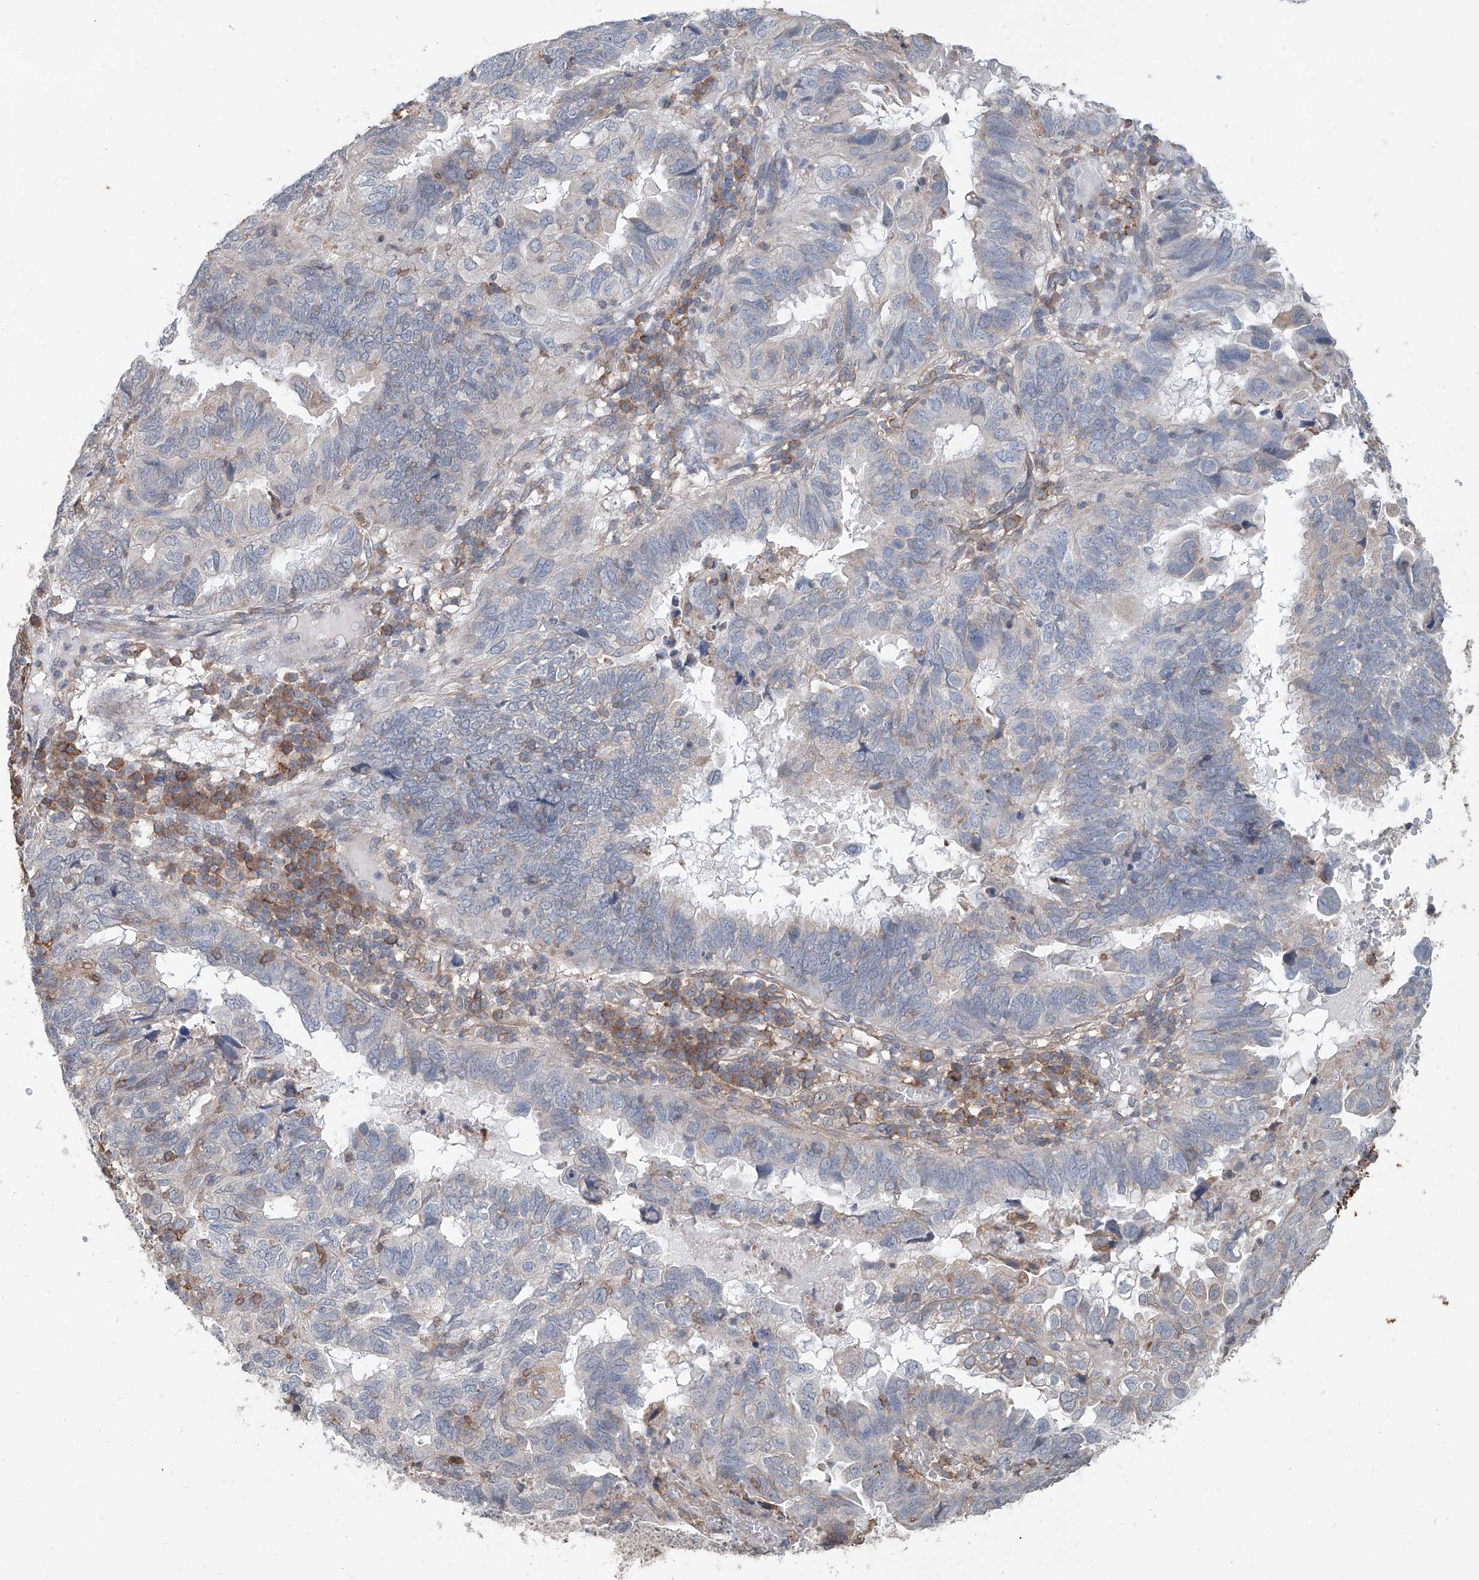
{"staining": {"intensity": "negative", "quantity": "none", "location": "none"}, "tissue": "endometrial cancer", "cell_type": "Tumor cells", "image_type": "cancer", "snomed": [{"axis": "morphology", "description": "Adenocarcinoma, NOS"}, {"axis": "topography", "description": "Uterus"}], "caption": "Immunohistochemical staining of endometrial cancer reveals no significant positivity in tumor cells.", "gene": "KCNK10", "patient": {"sex": "female", "age": 77}}